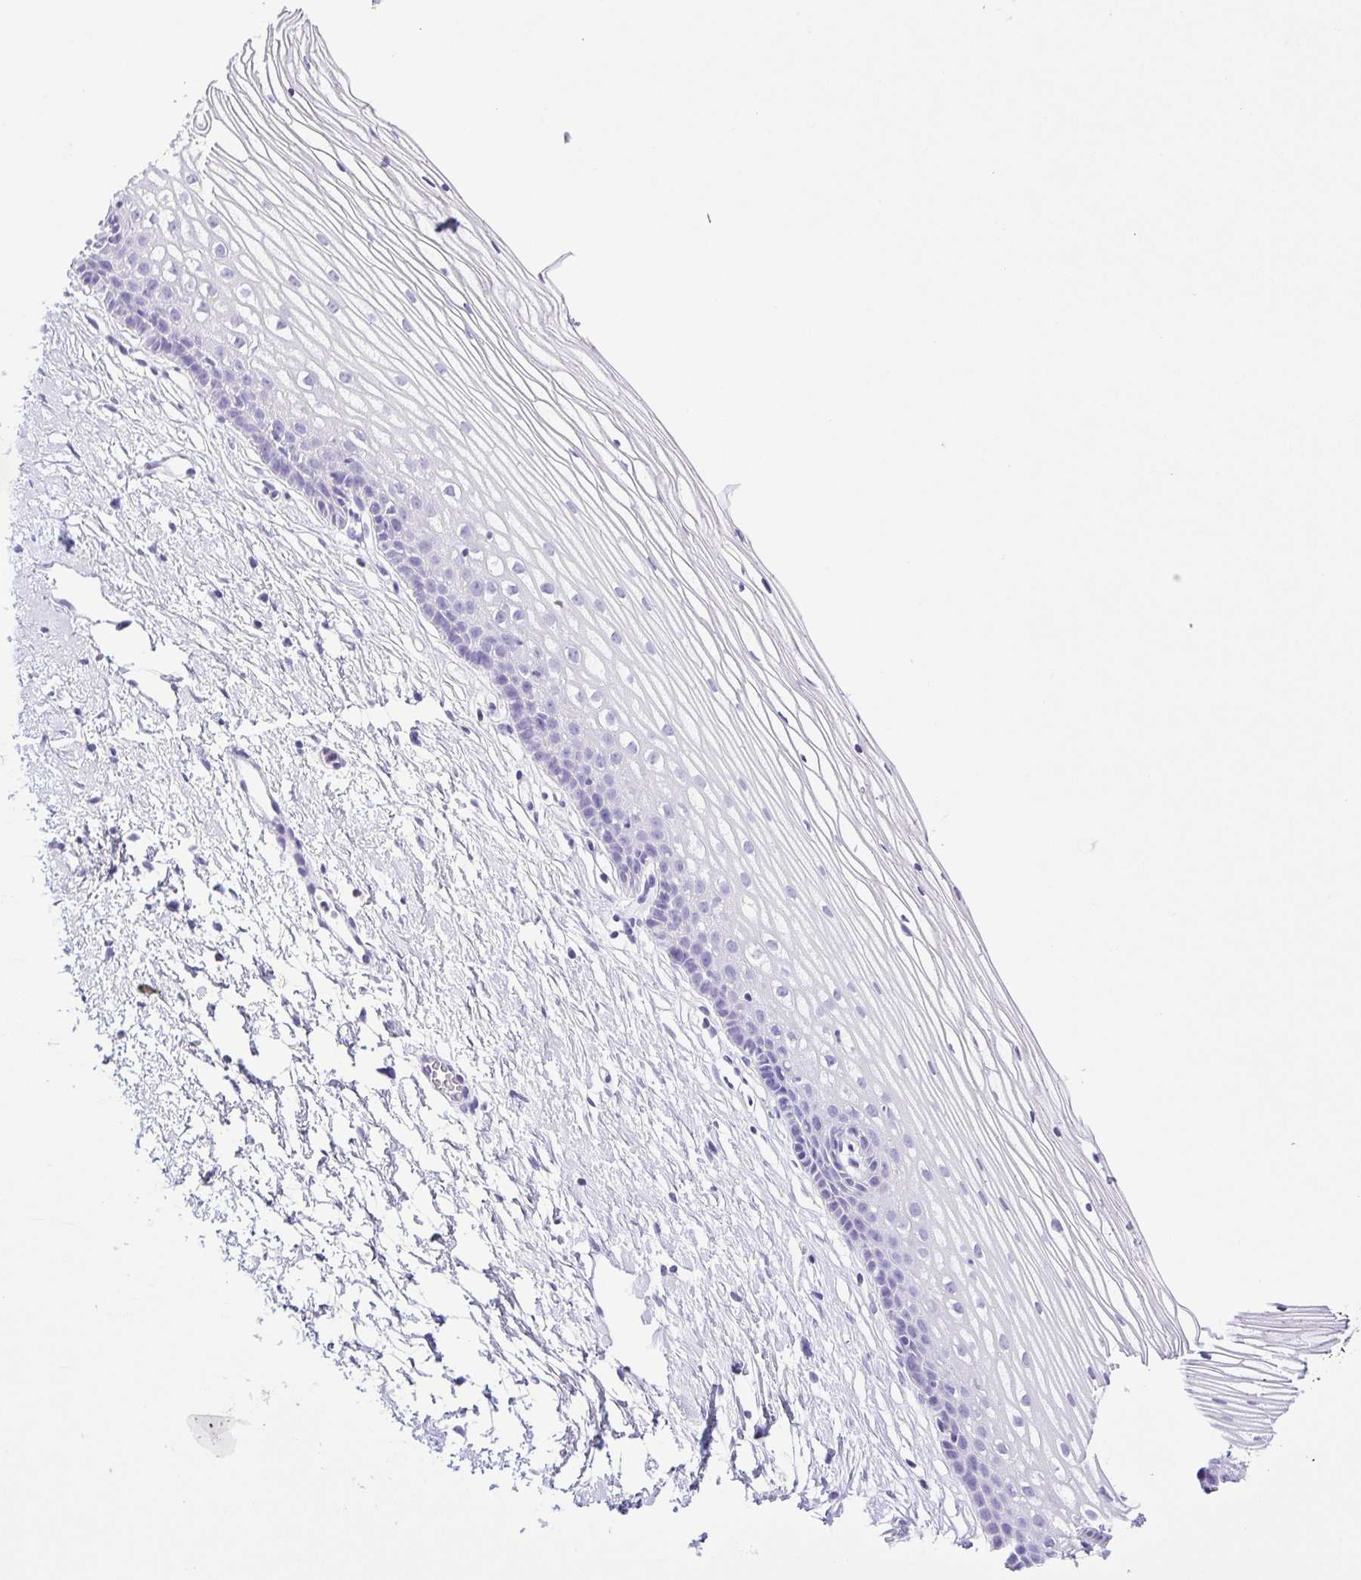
{"staining": {"intensity": "negative", "quantity": "none", "location": "none"}, "tissue": "cervix", "cell_type": "Glandular cells", "image_type": "normal", "snomed": [{"axis": "morphology", "description": "Normal tissue, NOS"}, {"axis": "topography", "description": "Cervix"}], "caption": "This is an IHC photomicrograph of unremarkable cervix. There is no expression in glandular cells.", "gene": "SYNPR", "patient": {"sex": "female", "age": 40}}